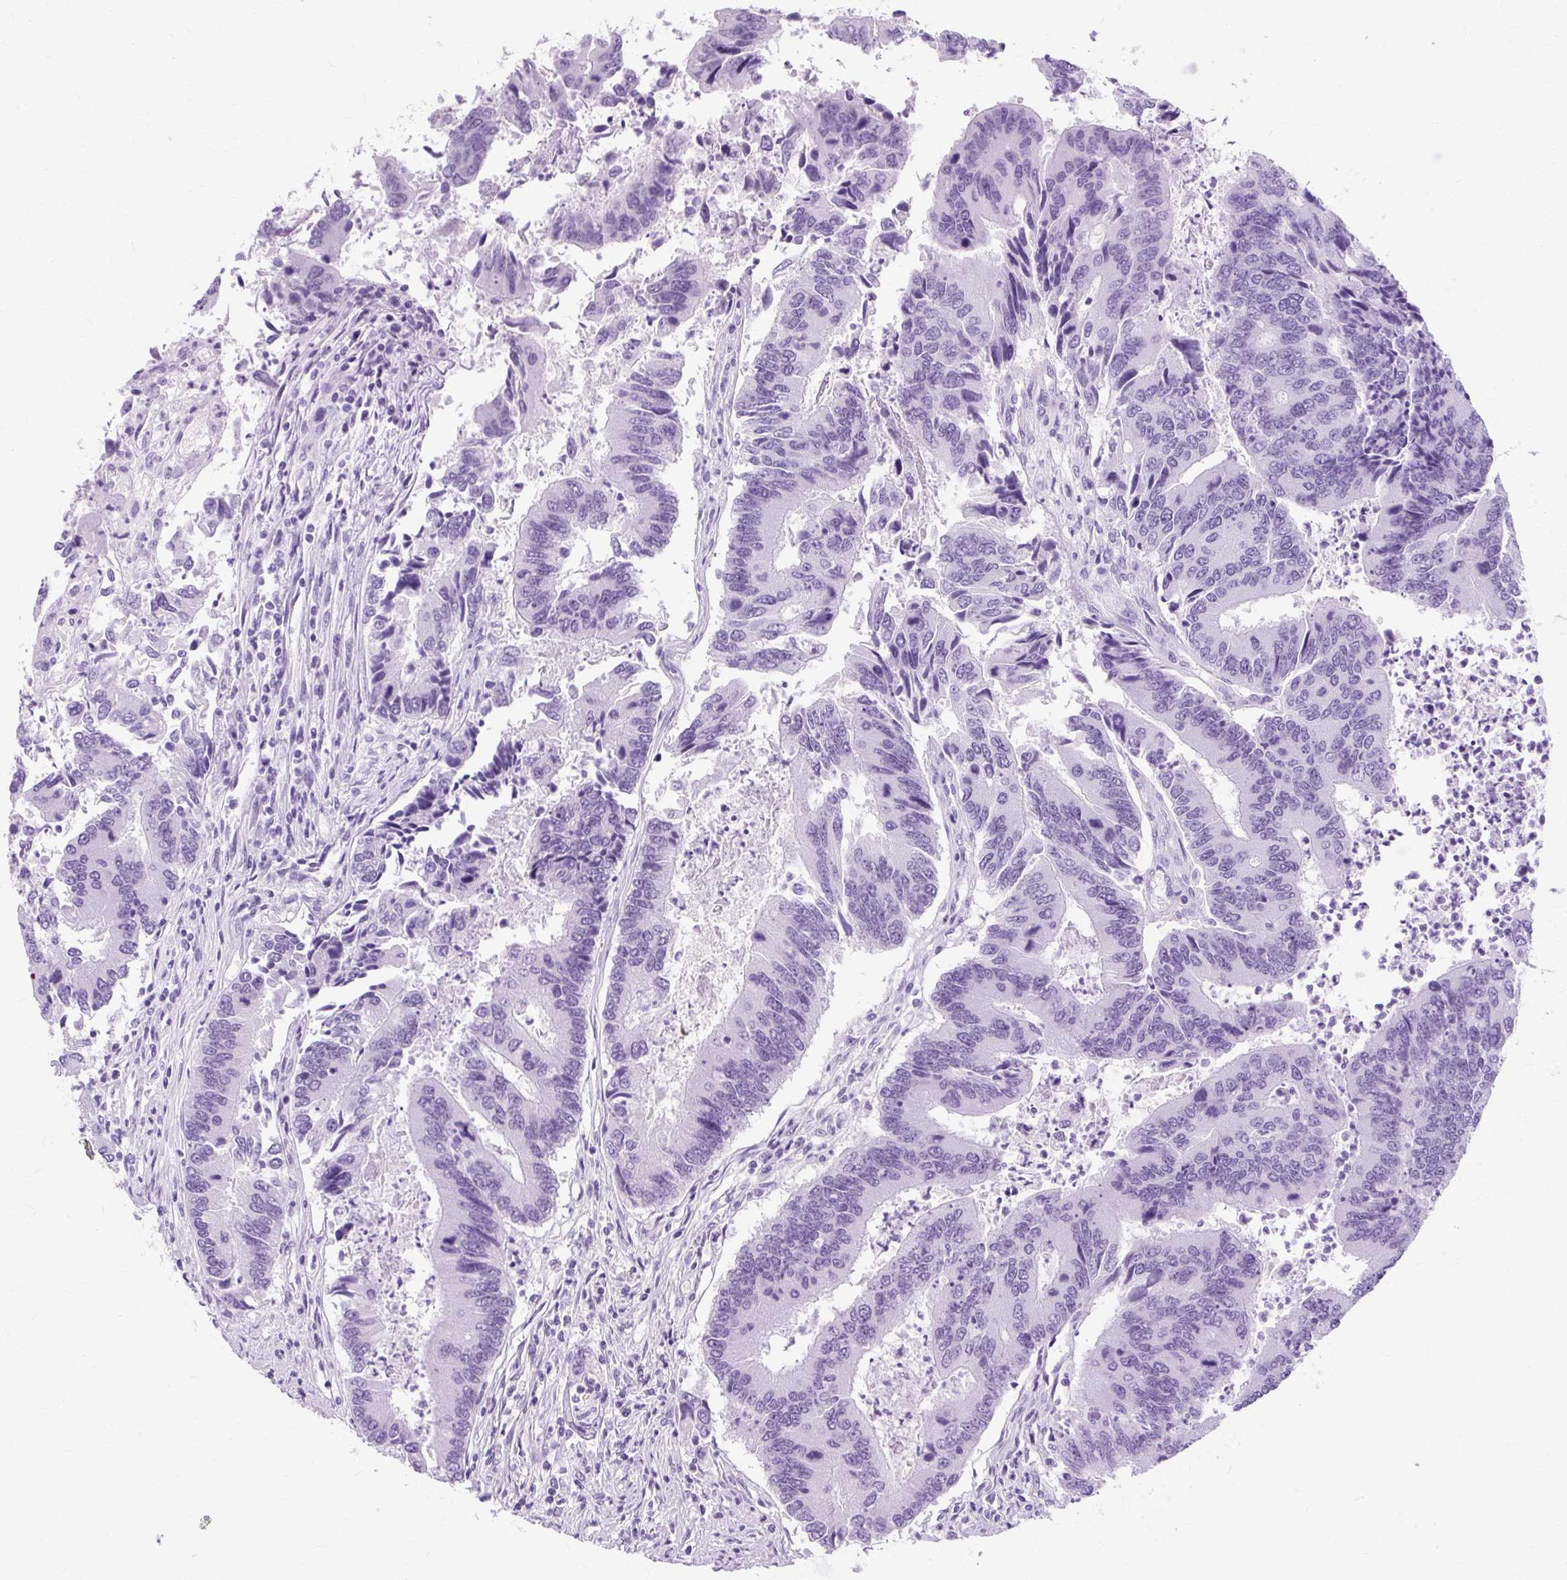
{"staining": {"intensity": "negative", "quantity": "none", "location": "none"}, "tissue": "colorectal cancer", "cell_type": "Tumor cells", "image_type": "cancer", "snomed": [{"axis": "morphology", "description": "Adenocarcinoma, NOS"}, {"axis": "topography", "description": "Colon"}], "caption": "This is an immunohistochemistry (IHC) micrograph of human colorectal cancer. There is no staining in tumor cells.", "gene": "TMEM89", "patient": {"sex": "female", "age": 67}}